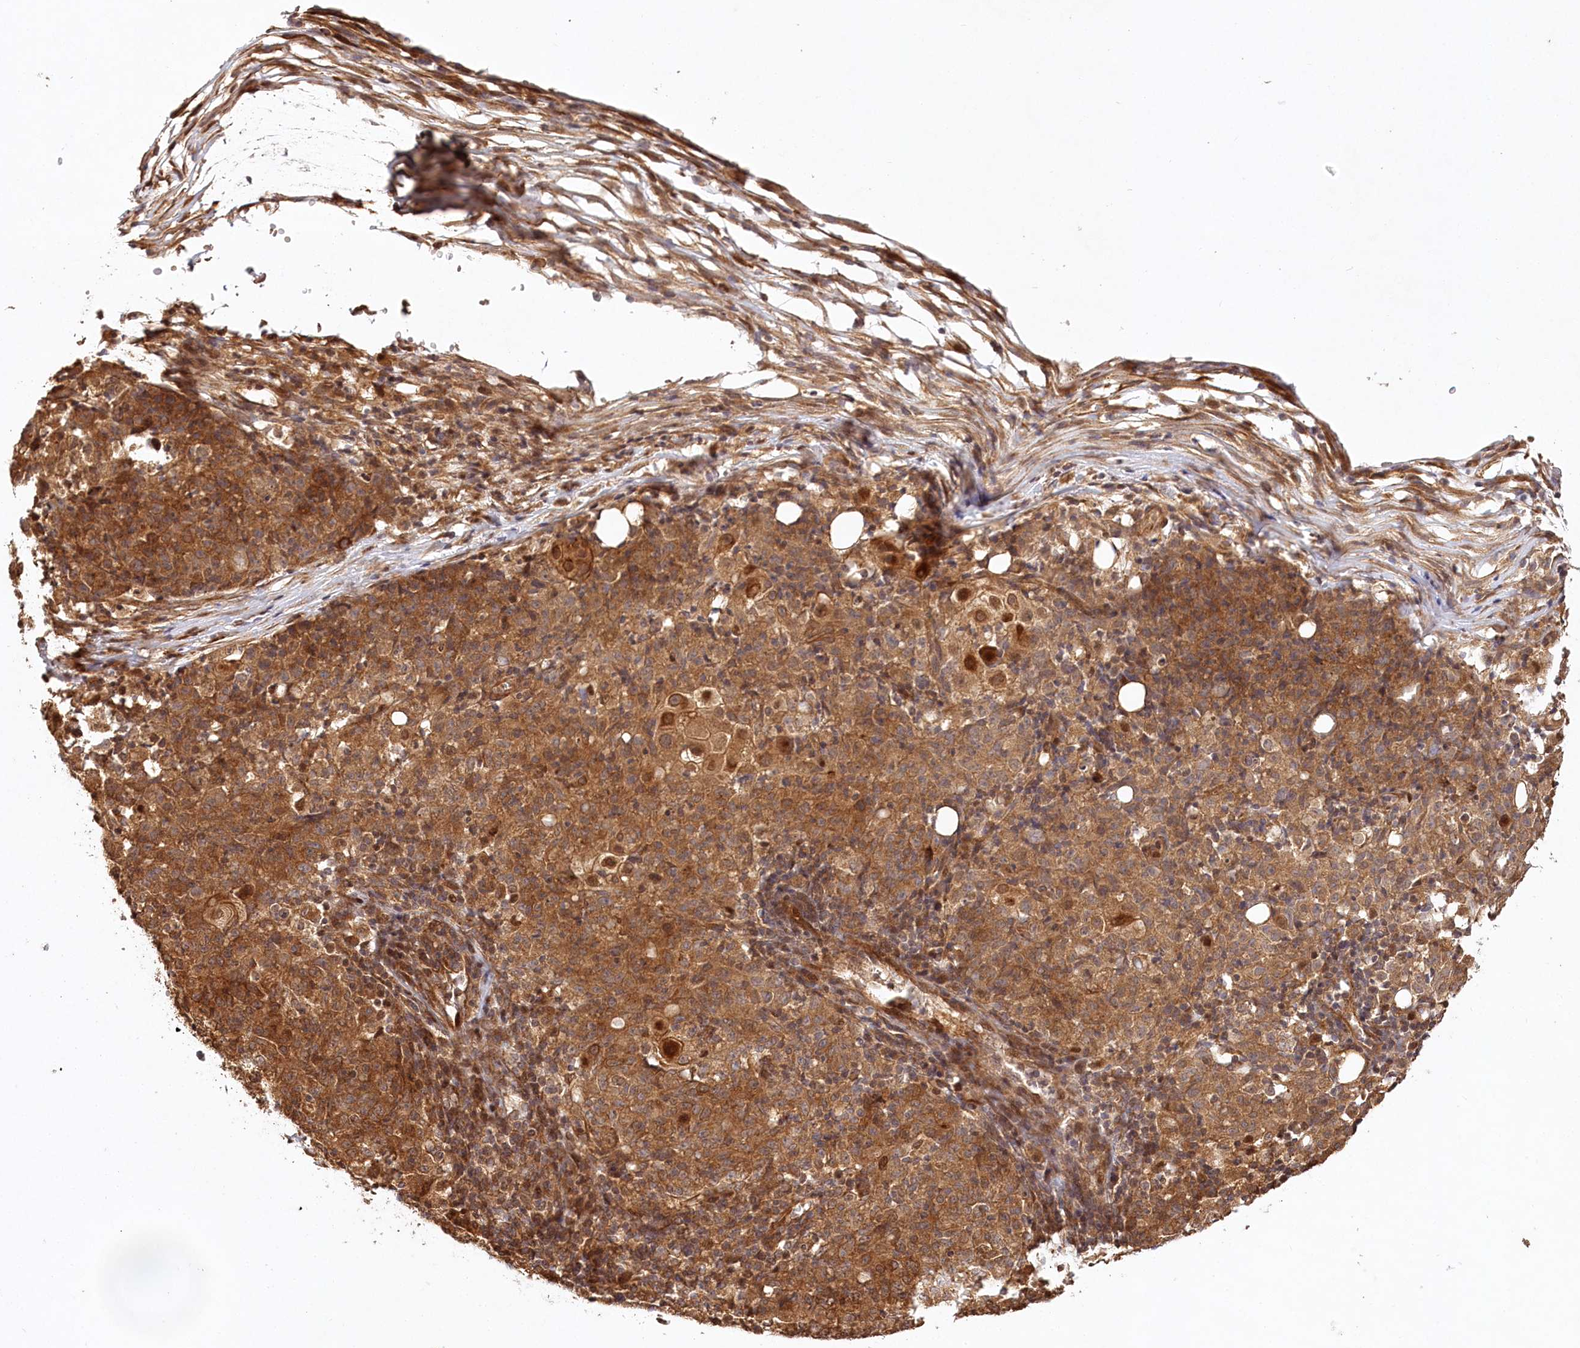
{"staining": {"intensity": "strong", "quantity": ">75%", "location": "cytoplasmic/membranous"}, "tissue": "ovarian cancer", "cell_type": "Tumor cells", "image_type": "cancer", "snomed": [{"axis": "morphology", "description": "Carcinoma, endometroid"}, {"axis": "topography", "description": "Ovary"}], "caption": "About >75% of tumor cells in ovarian cancer display strong cytoplasmic/membranous protein expression as visualized by brown immunohistochemical staining.", "gene": "LSS", "patient": {"sex": "female", "age": 42}}